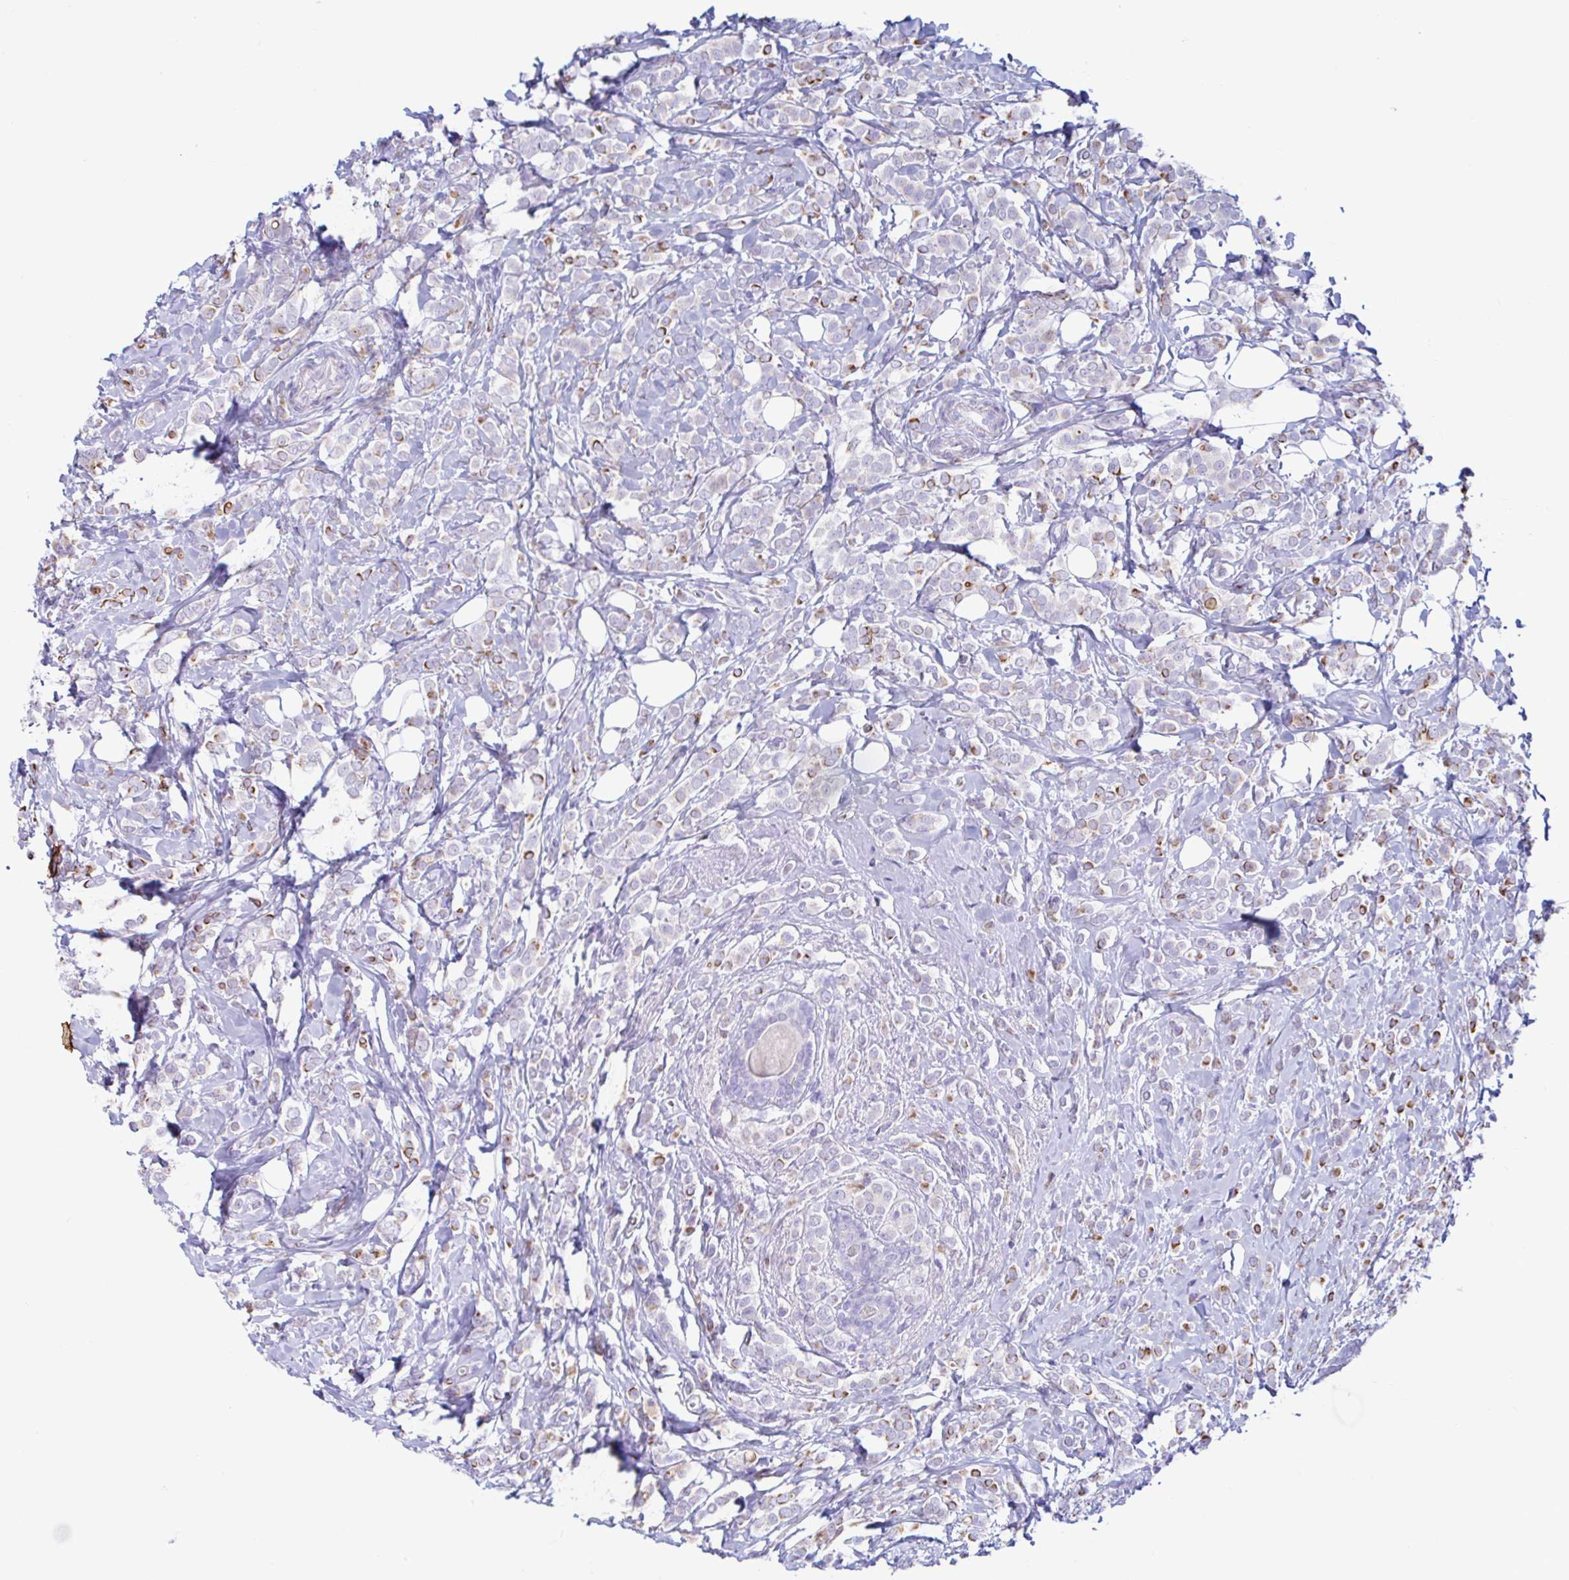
{"staining": {"intensity": "moderate", "quantity": "<25%", "location": "cytoplasmic/membranous"}, "tissue": "breast cancer", "cell_type": "Tumor cells", "image_type": "cancer", "snomed": [{"axis": "morphology", "description": "Lobular carcinoma"}, {"axis": "topography", "description": "Breast"}], "caption": "Breast cancer (lobular carcinoma) stained for a protein (brown) demonstrates moderate cytoplasmic/membranous positive staining in about <25% of tumor cells.", "gene": "NBPF3", "patient": {"sex": "female", "age": 49}}